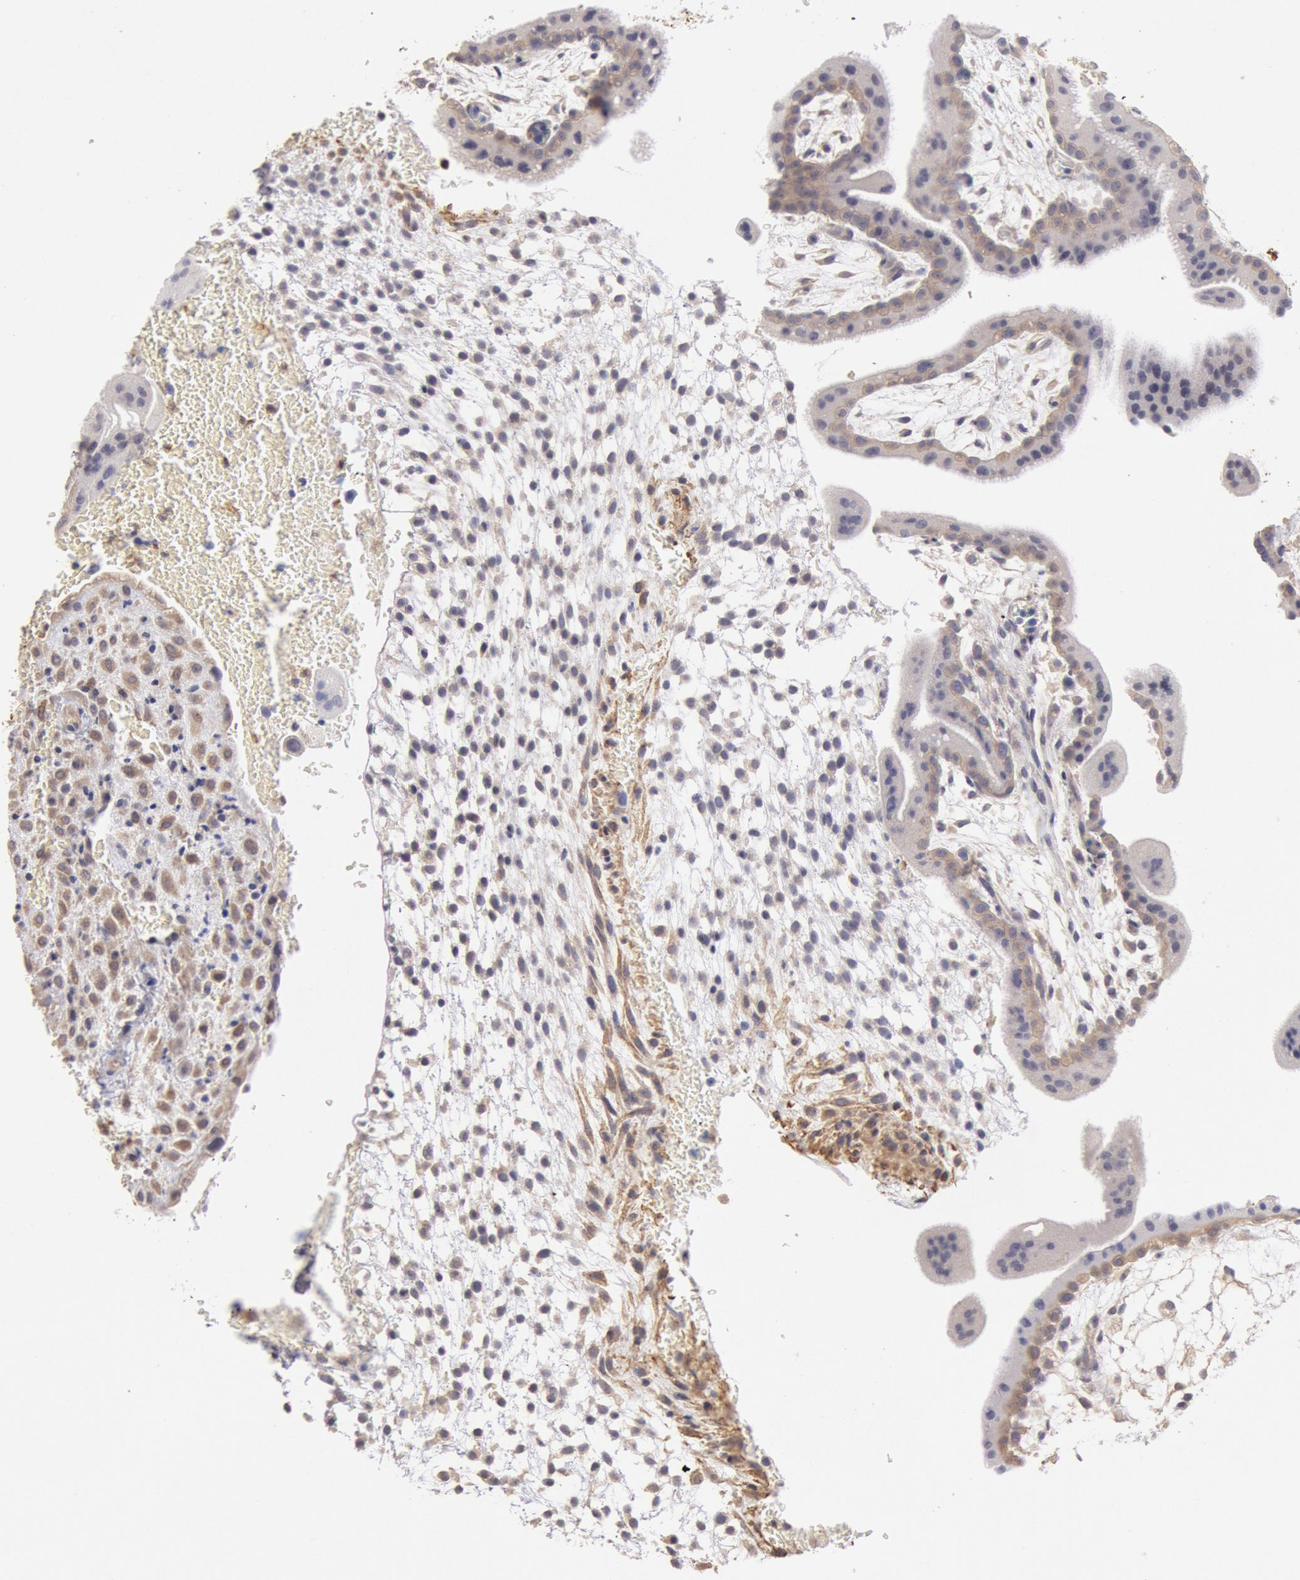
{"staining": {"intensity": "moderate", "quantity": "25%-75%", "location": "cytoplasmic/membranous"}, "tissue": "placenta", "cell_type": "Decidual cells", "image_type": "normal", "snomed": [{"axis": "morphology", "description": "Normal tissue, NOS"}, {"axis": "topography", "description": "Placenta"}], "caption": "Protein expression analysis of normal placenta reveals moderate cytoplasmic/membranous expression in approximately 25%-75% of decidual cells. (Brightfield microscopy of DAB IHC at high magnification).", "gene": "TMED8", "patient": {"sex": "female", "age": 35}}